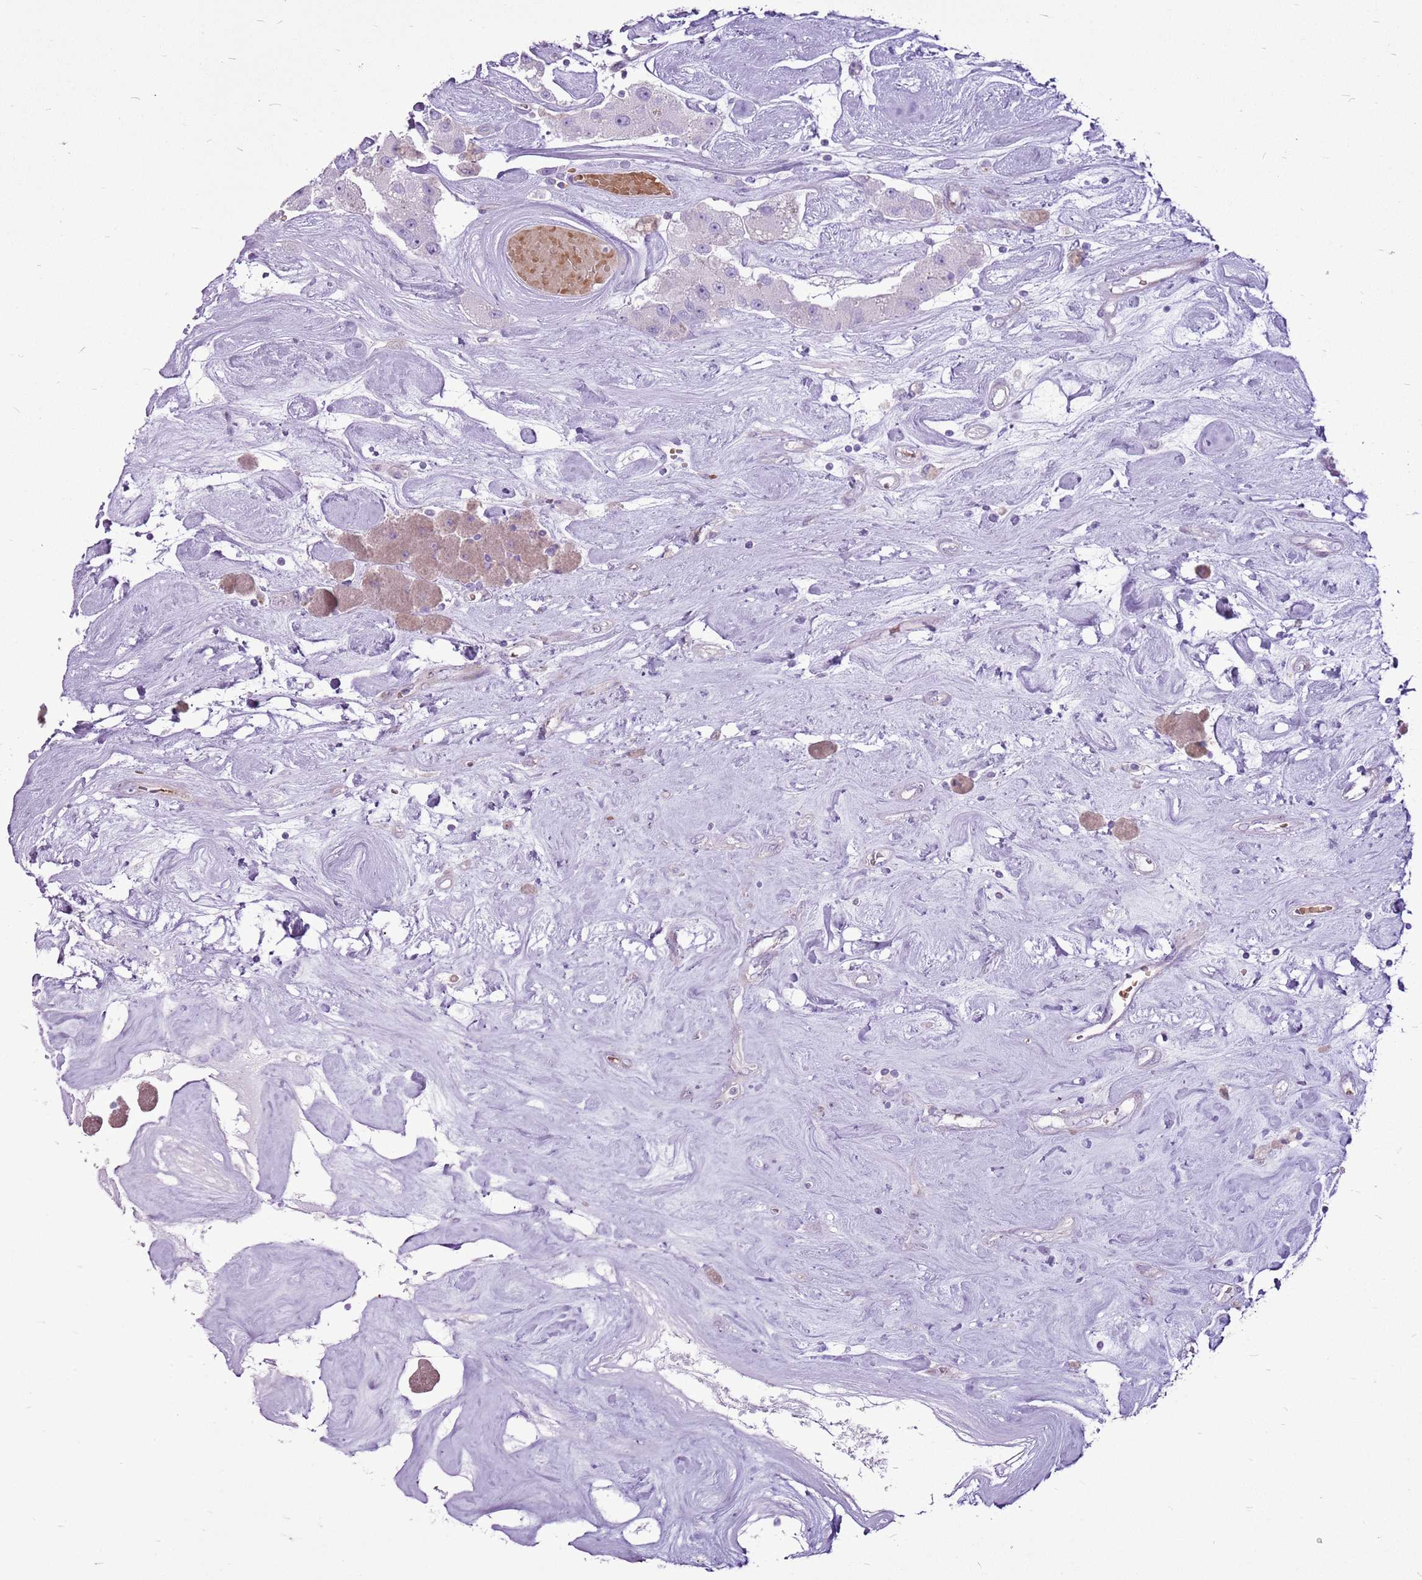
{"staining": {"intensity": "negative", "quantity": "none", "location": "none"}, "tissue": "carcinoid", "cell_type": "Tumor cells", "image_type": "cancer", "snomed": [{"axis": "morphology", "description": "Carcinoid, malignant, NOS"}, {"axis": "topography", "description": "Pancreas"}], "caption": "An immunohistochemistry image of carcinoid is shown. There is no staining in tumor cells of carcinoid.", "gene": "CHAC2", "patient": {"sex": "male", "age": 41}}